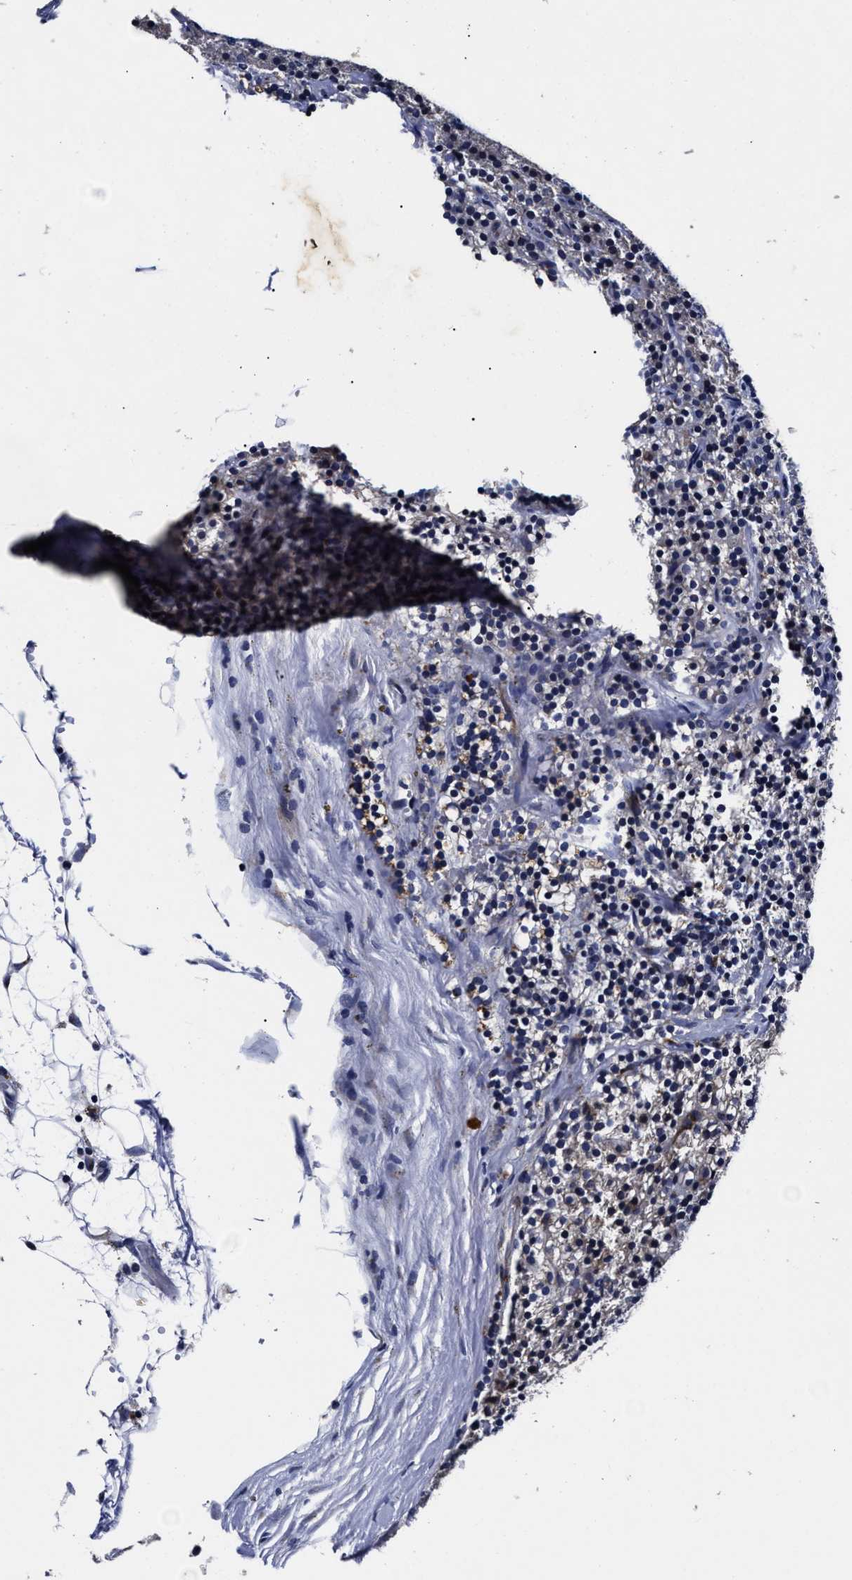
{"staining": {"intensity": "negative", "quantity": "none", "location": "none"}, "tissue": "parathyroid gland", "cell_type": "Glandular cells", "image_type": "normal", "snomed": [{"axis": "morphology", "description": "Normal tissue, NOS"}, {"axis": "morphology", "description": "Adenoma, NOS"}, {"axis": "topography", "description": "Parathyroid gland"}], "caption": "Immunohistochemistry (IHC) photomicrograph of unremarkable parathyroid gland: human parathyroid gland stained with DAB (3,3'-diaminobenzidine) shows no significant protein positivity in glandular cells. (Immunohistochemistry, brightfield microscopy, high magnification).", "gene": "OLFML2A", "patient": {"sex": "male", "age": 75}}